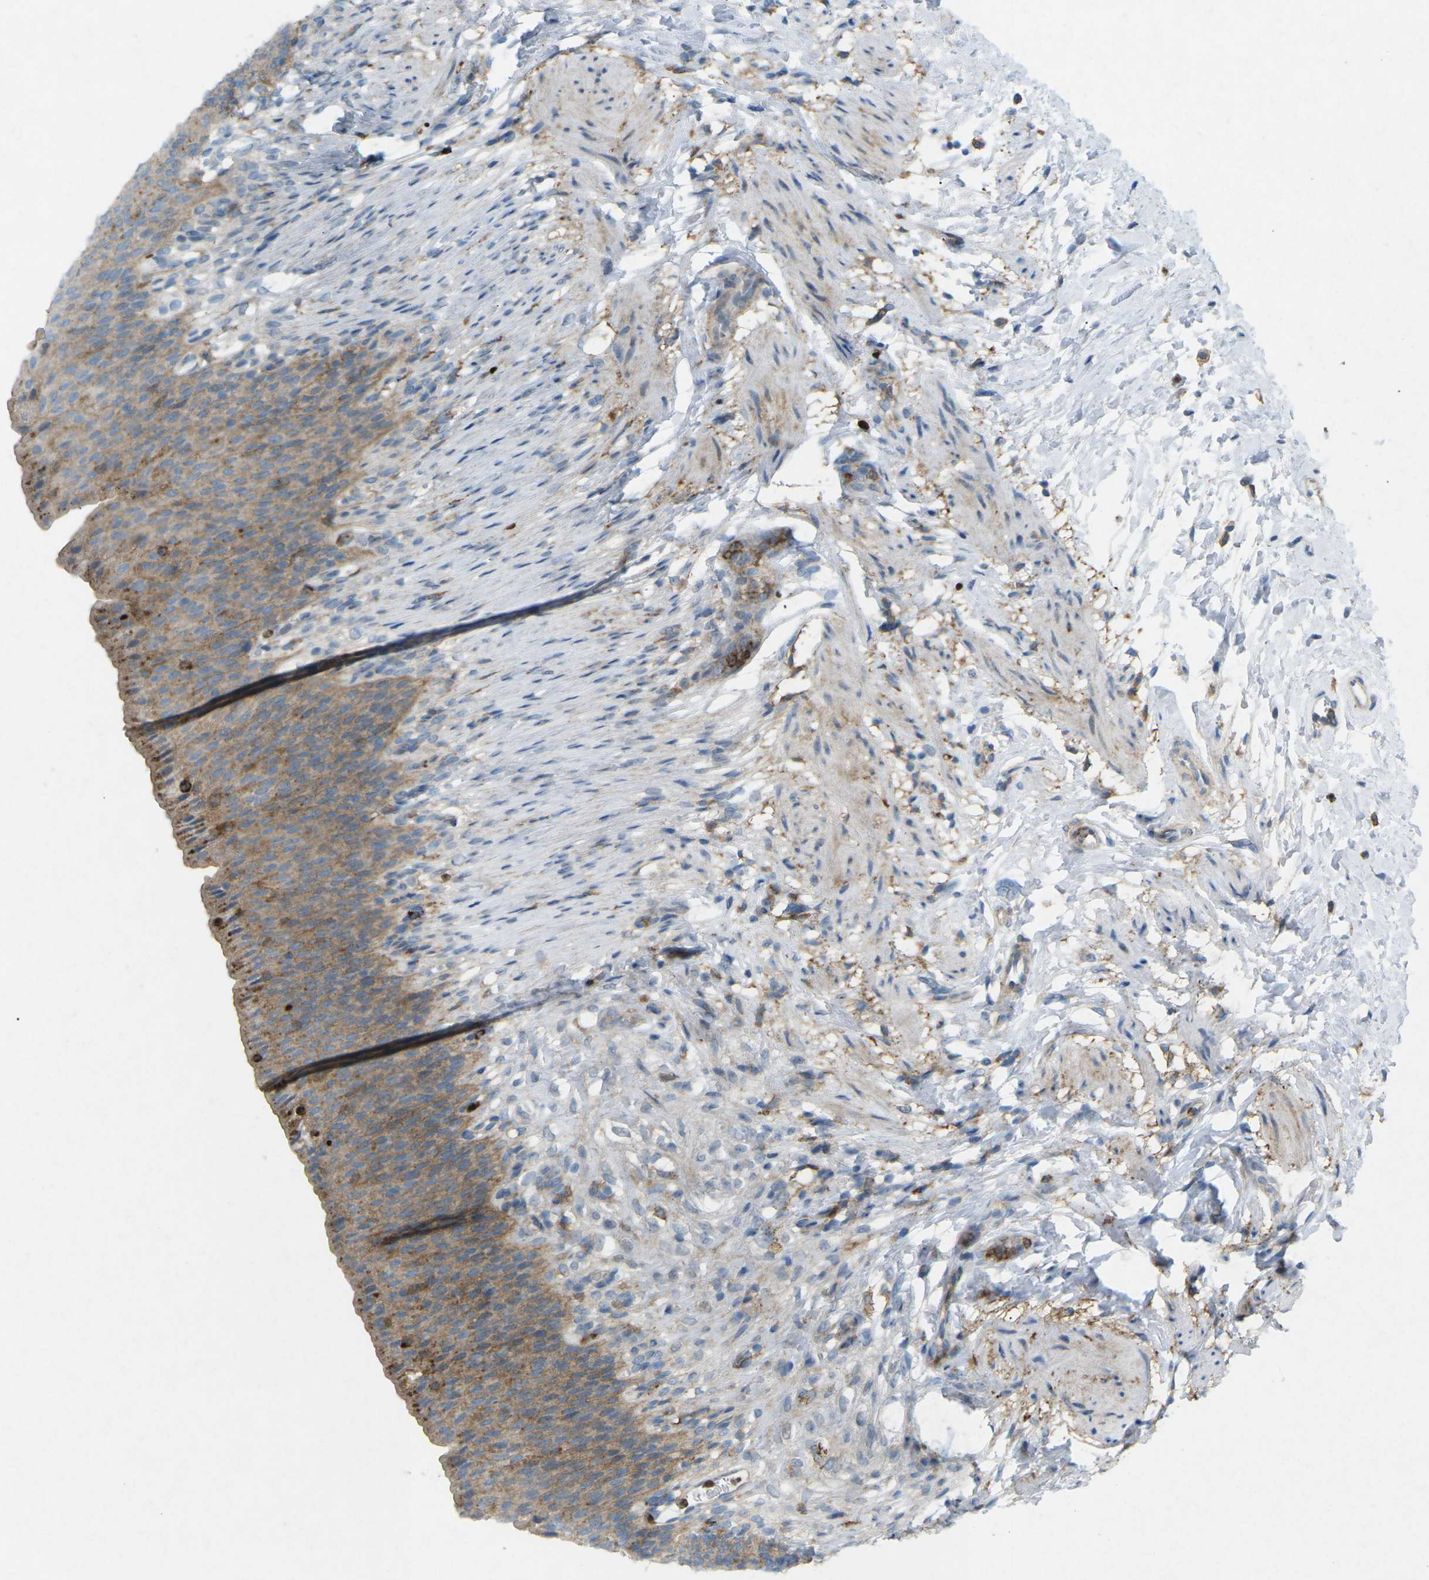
{"staining": {"intensity": "moderate", "quantity": ">75%", "location": "cytoplasmic/membranous"}, "tissue": "urinary bladder", "cell_type": "Urothelial cells", "image_type": "normal", "snomed": [{"axis": "morphology", "description": "Normal tissue, NOS"}, {"axis": "topography", "description": "Urinary bladder"}], "caption": "Urinary bladder stained with a brown dye shows moderate cytoplasmic/membranous positive positivity in about >75% of urothelial cells.", "gene": "STK11", "patient": {"sex": "female", "age": 79}}